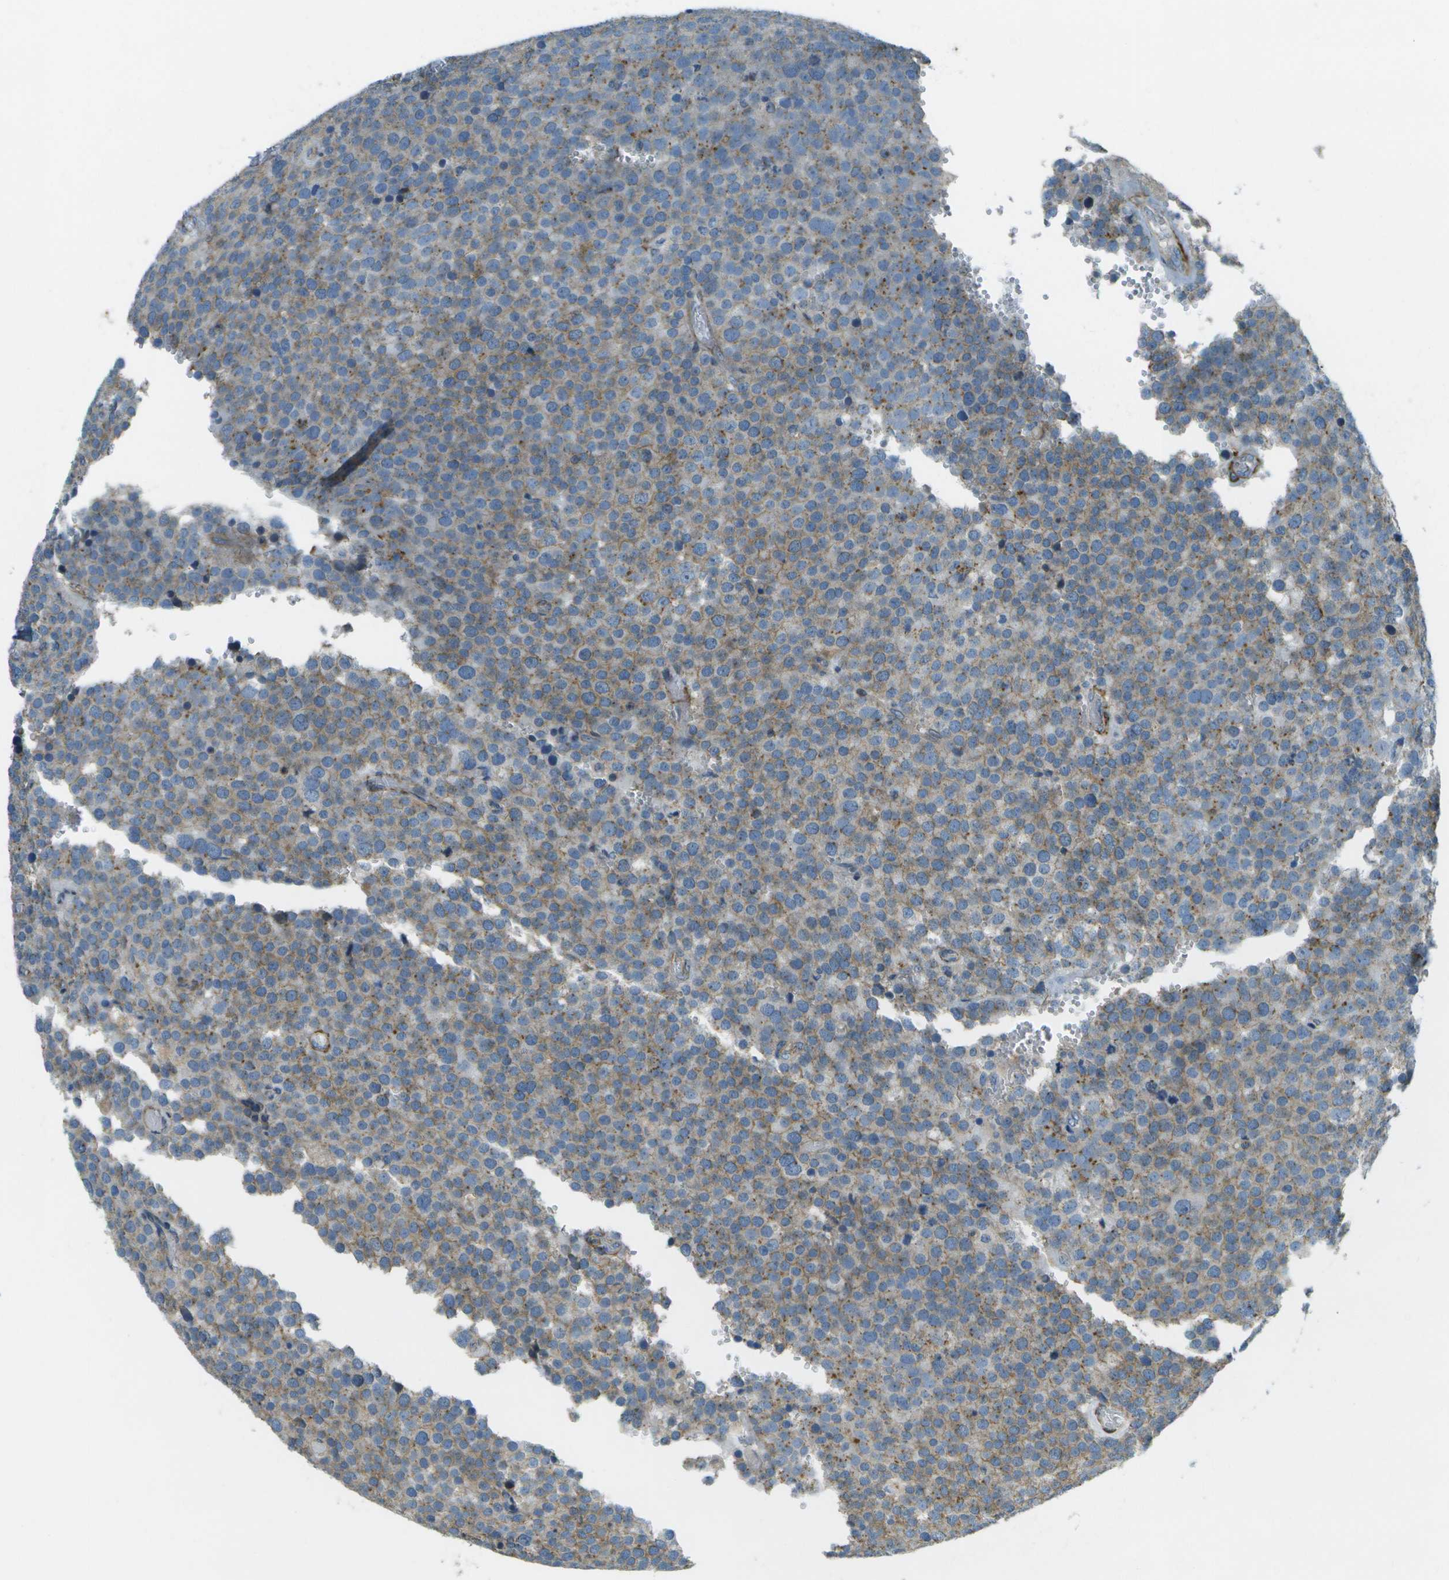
{"staining": {"intensity": "weak", "quantity": "<25%", "location": "cytoplasmic/membranous"}, "tissue": "testis cancer", "cell_type": "Tumor cells", "image_type": "cancer", "snomed": [{"axis": "morphology", "description": "Normal tissue, NOS"}, {"axis": "morphology", "description": "Seminoma, NOS"}, {"axis": "topography", "description": "Testis"}], "caption": "Immunohistochemistry of testis seminoma shows no expression in tumor cells.", "gene": "MYH11", "patient": {"sex": "male", "age": 71}}